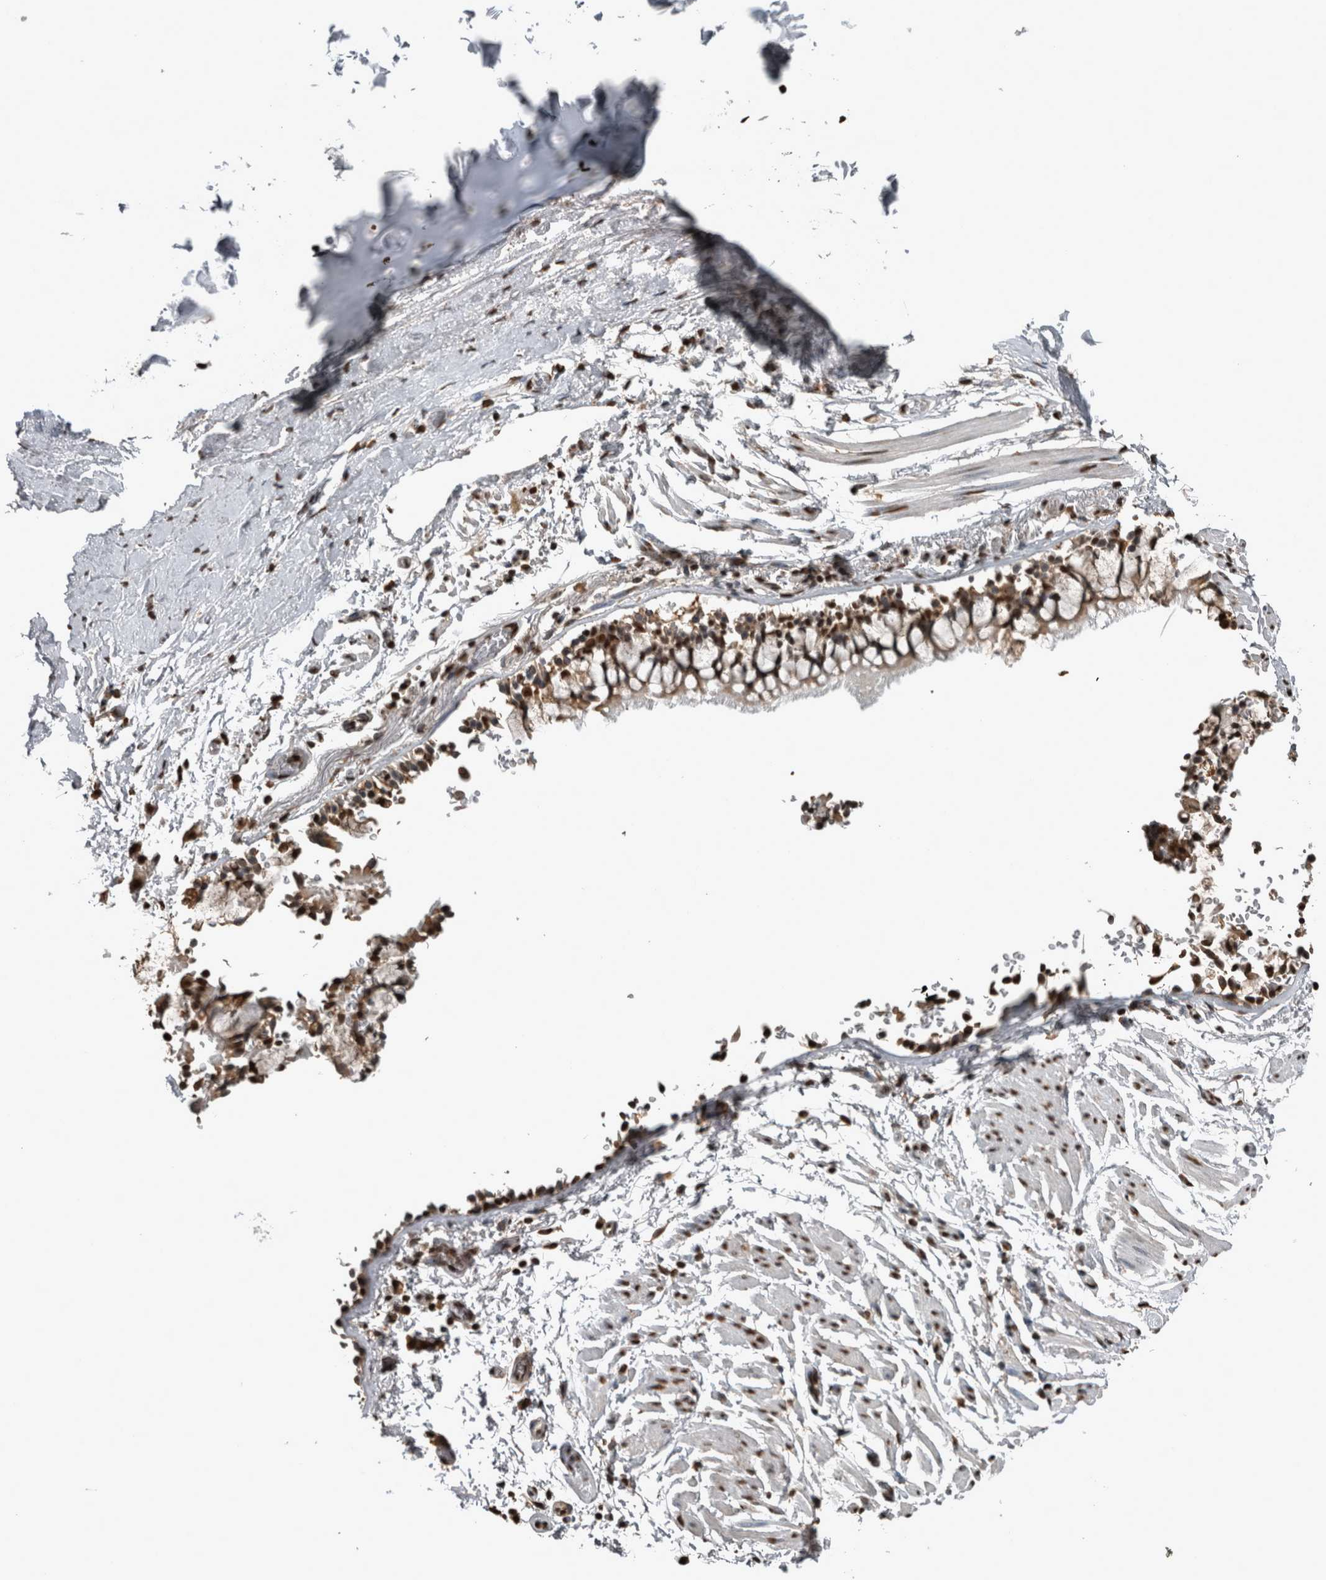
{"staining": {"intensity": "moderate", "quantity": ">75%", "location": "nuclear"}, "tissue": "soft tissue", "cell_type": "Chondrocytes", "image_type": "normal", "snomed": [{"axis": "morphology", "description": "Normal tissue, NOS"}, {"axis": "topography", "description": "Cartilage tissue"}, {"axis": "topography", "description": "Lung"}], "caption": "Immunohistochemical staining of normal human soft tissue demonstrates moderate nuclear protein expression in approximately >75% of chondrocytes.", "gene": "TGS1", "patient": {"sex": "female", "age": 77}}